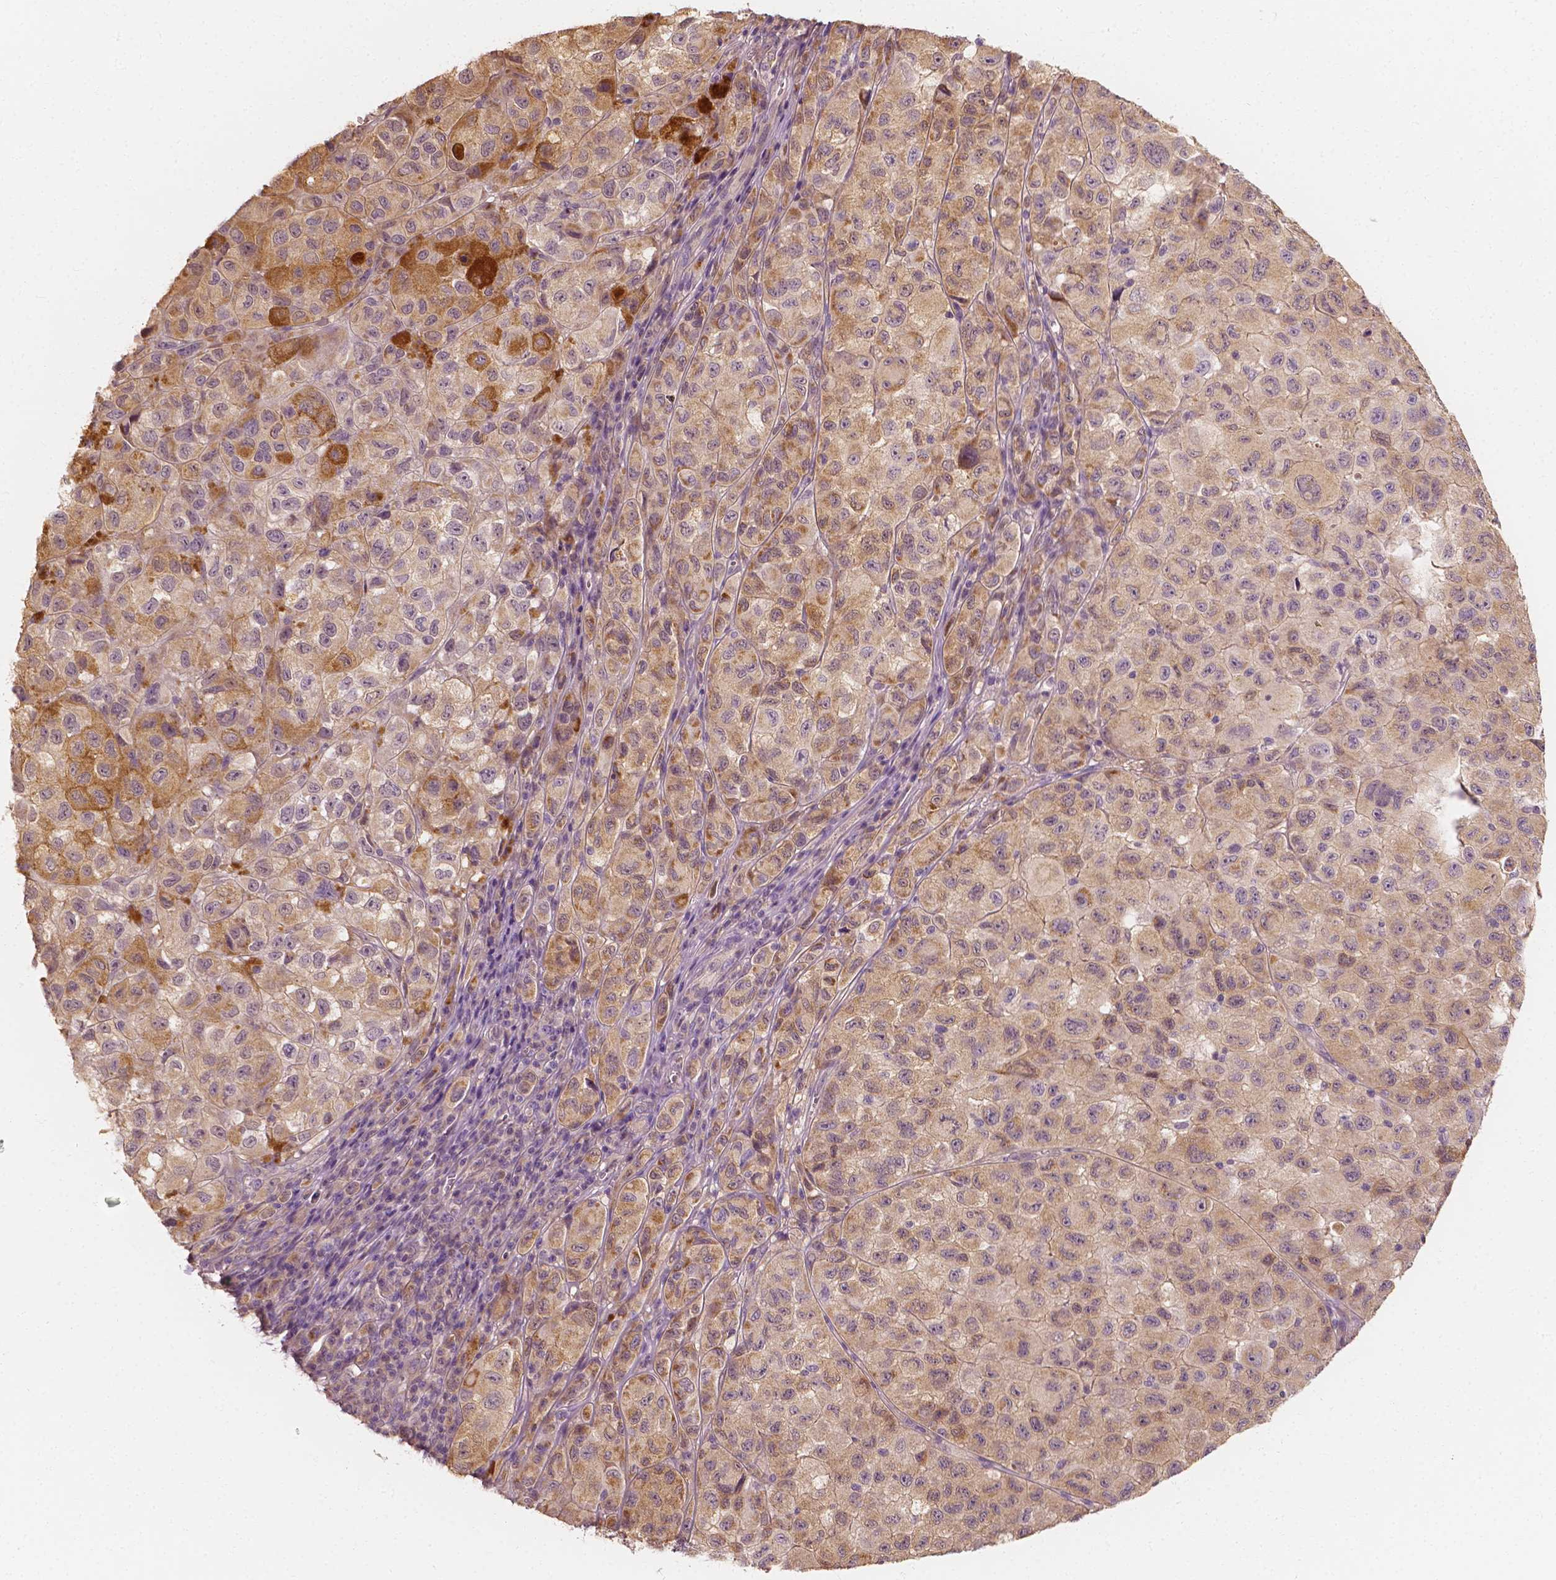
{"staining": {"intensity": "weak", "quantity": "25%-75%", "location": "cytoplasmic/membranous"}, "tissue": "melanoma", "cell_type": "Tumor cells", "image_type": "cancer", "snomed": [{"axis": "morphology", "description": "Malignant melanoma, NOS"}, {"axis": "topography", "description": "Skin"}], "caption": "Brown immunohistochemical staining in human malignant melanoma displays weak cytoplasmic/membranous expression in about 25%-75% of tumor cells. (DAB IHC, brown staining for protein, blue staining for nuclei).", "gene": "SHPK", "patient": {"sex": "male", "age": 93}}